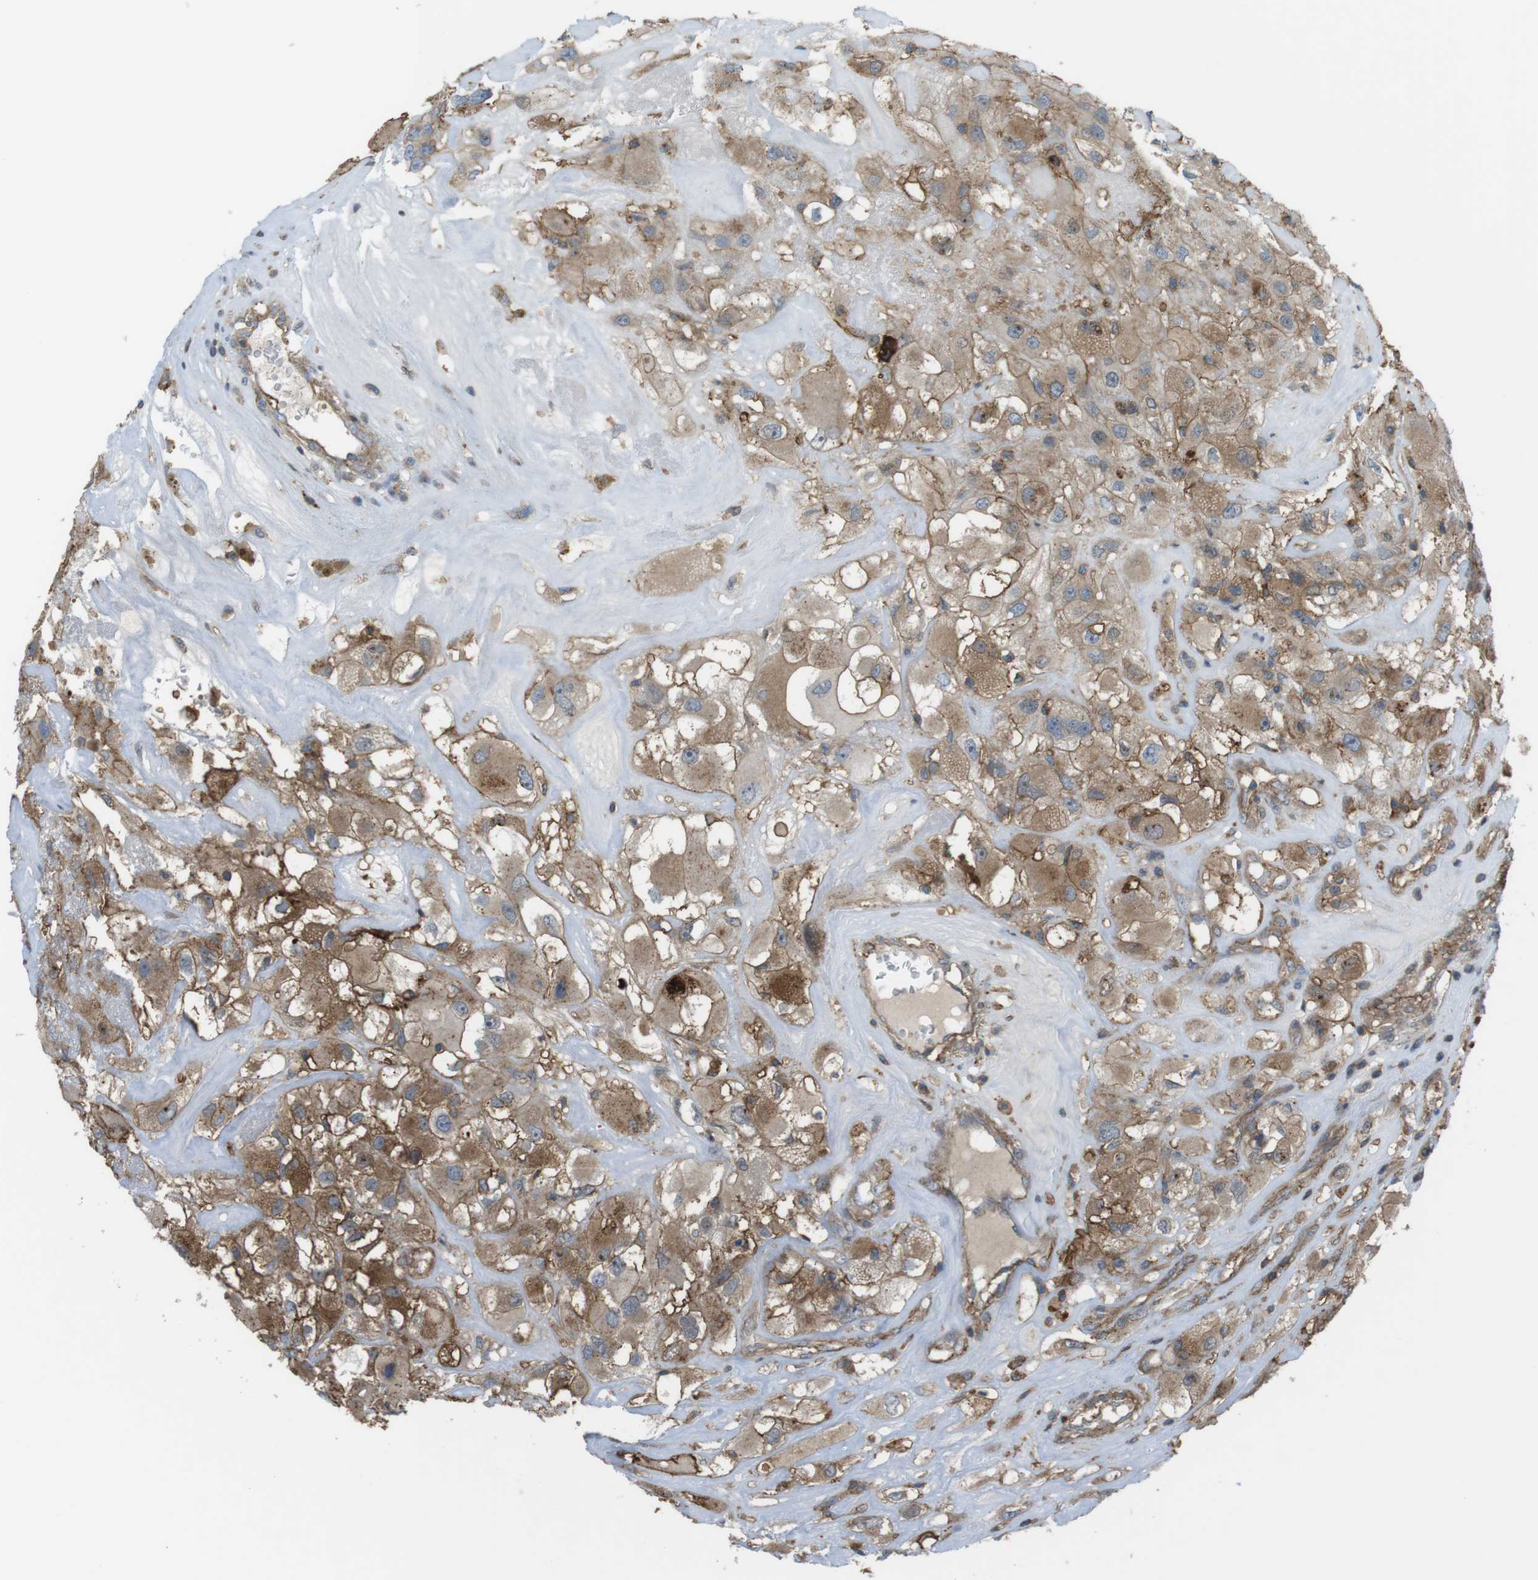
{"staining": {"intensity": "moderate", "quantity": ">75%", "location": "cytoplasmic/membranous,nuclear"}, "tissue": "renal cancer", "cell_type": "Tumor cells", "image_type": "cancer", "snomed": [{"axis": "morphology", "description": "Adenocarcinoma, NOS"}, {"axis": "topography", "description": "Kidney"}], "caption": "Immunohistochemical staining of human renal cancer (adenocarcinoma) displays medium levels of moderate cytoplasmic/membranous and nuclear protein positivity in approximately >75% of tumor cells.", "gene": "DDAH2", "patient": {"sex": "female", "age": 52}}